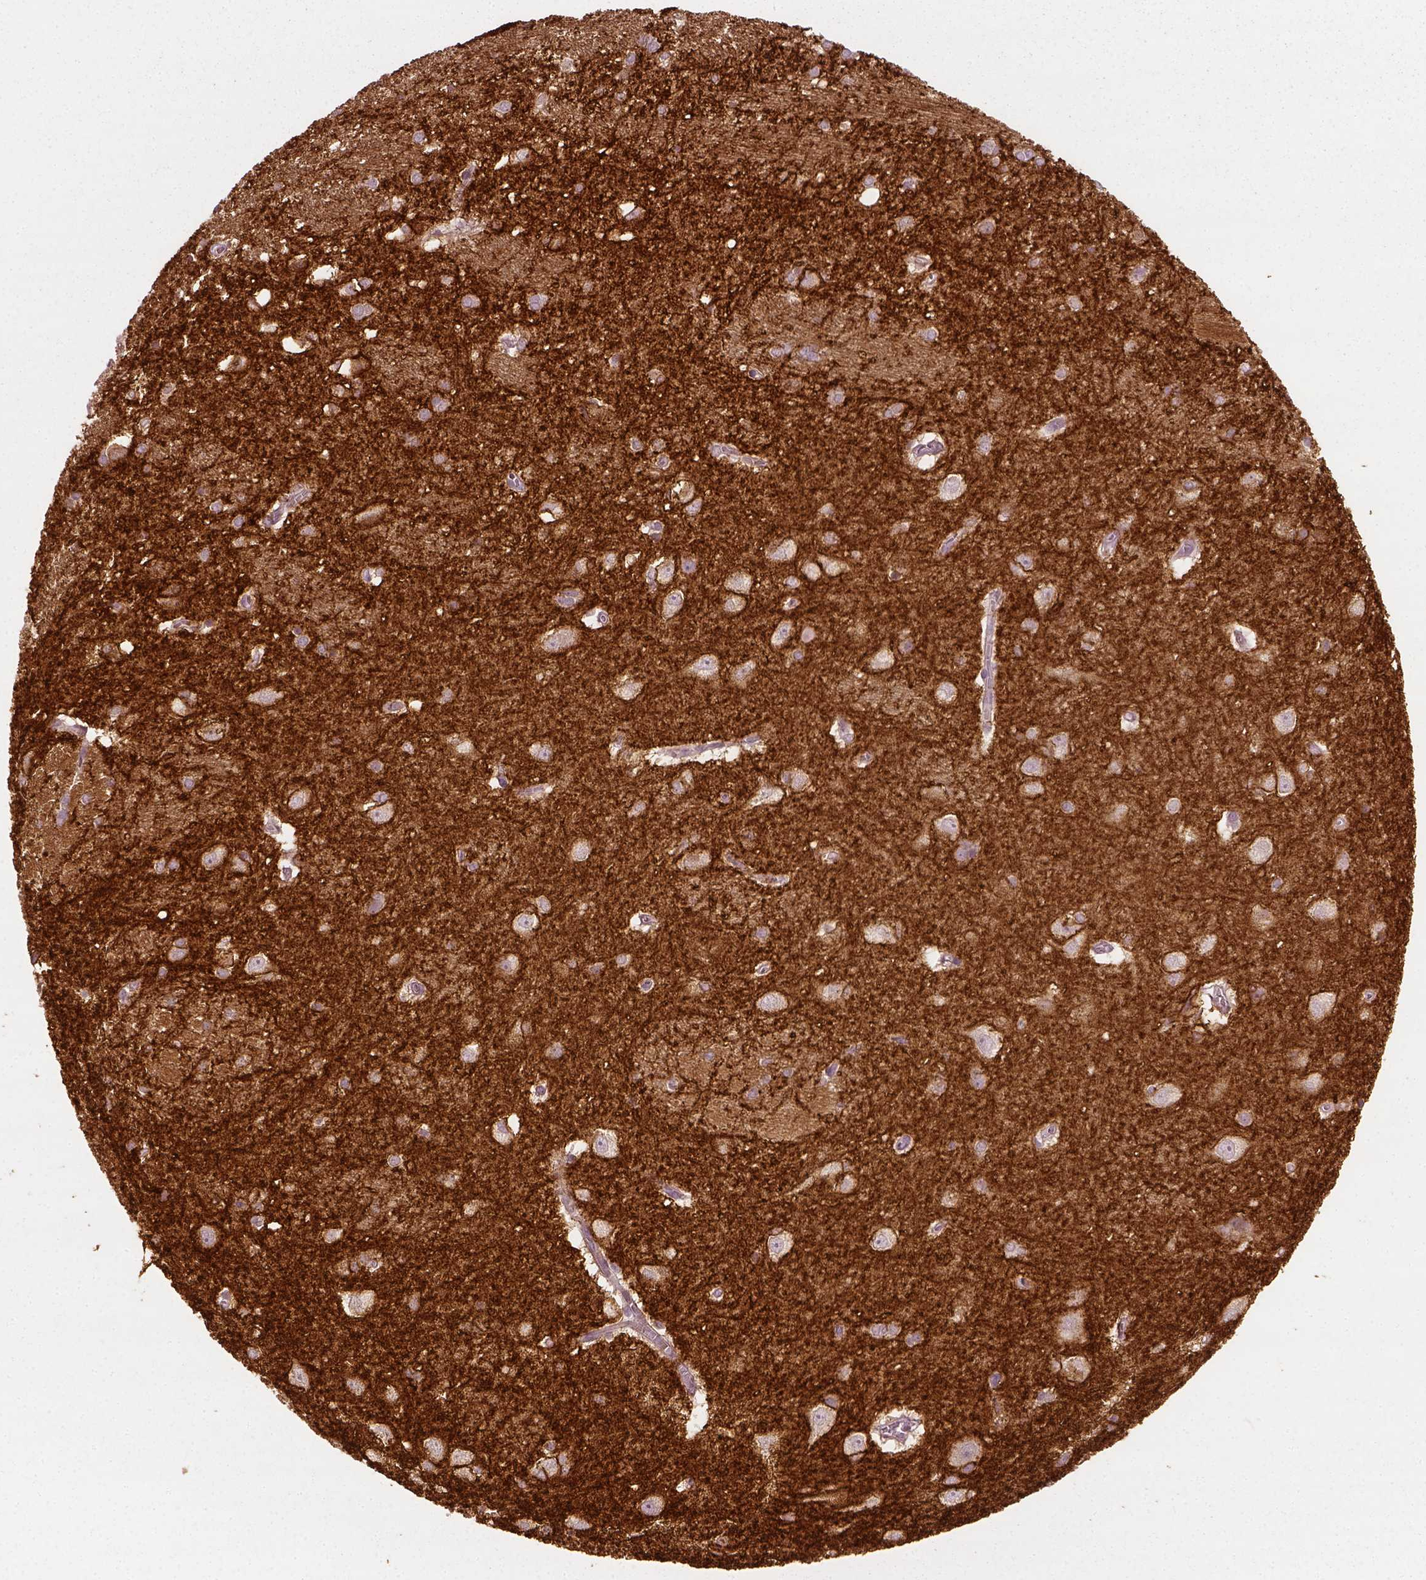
{"staining": {"intensity": "negative", "quantity": "none", "location": "none"}, "tissue": "hippocampus", "cell_type": "Glial cells", "image_type": "normal", "snomed": [{"axis": "morphology", "description": "Normal tissue, NOS"}, {"axis": "topography", "description": "Cerebral cortex"}, {"axis": "topography", "description": "Hippocampus"}], "caption": "Unremarkable hippocampus was stained to show a protein in brown. There is no significant staining in glial cells.", "gene": "NPTN", "patient": {"sex": "female", "age": 19}}